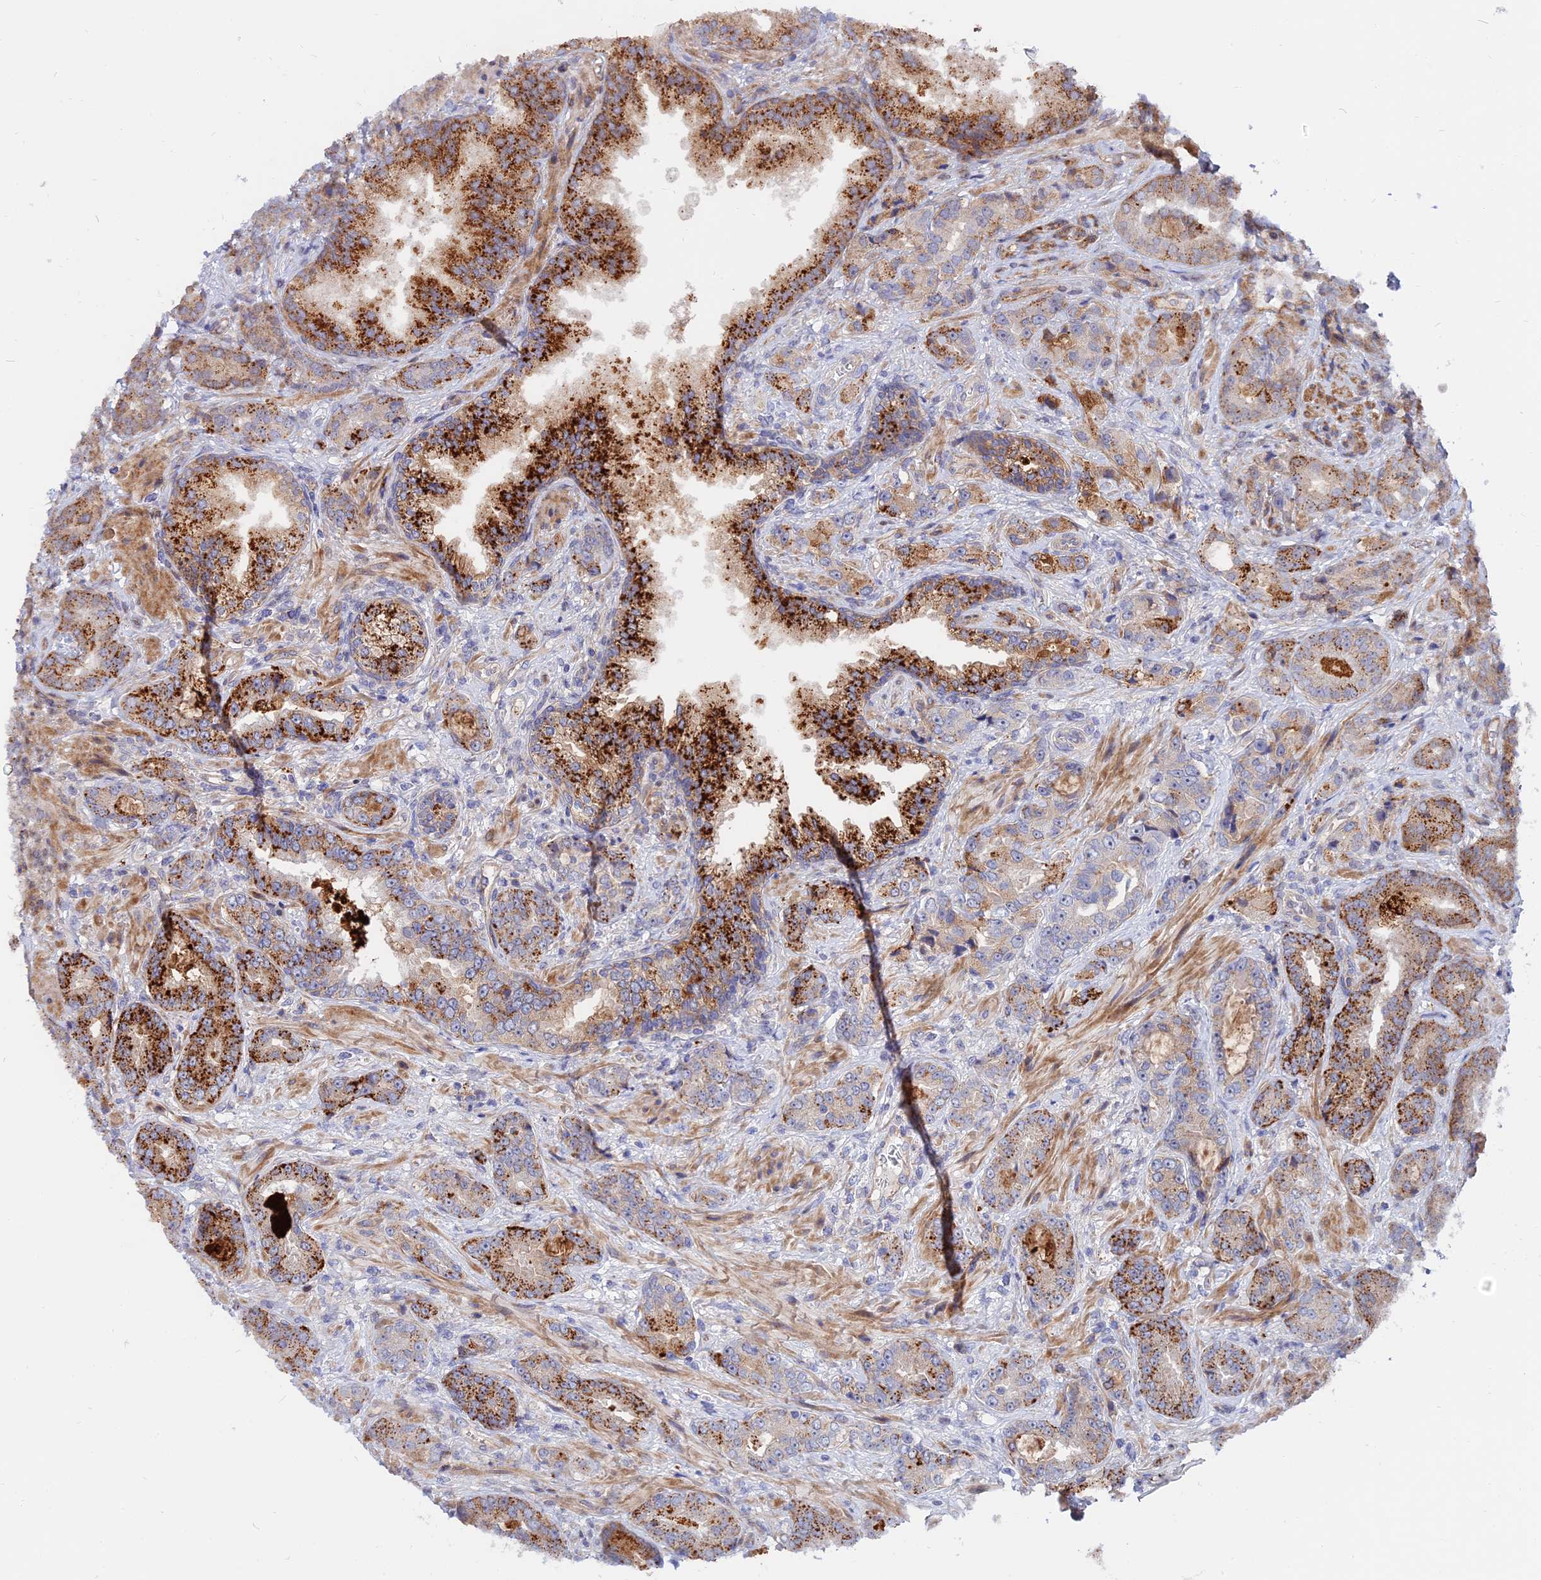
{"staining": {"intensity": "moderate", "quantity": ">75%", "location": "cytoplasmic/membranous"}, "tissue": "prostate cancer", "cell_type": "Tumor cells", "image_type": "cancer", "snomed": [{"axis": "morphology", "description": "Adenocarcinoma, High grade"}, {"axis": "topography", "description": "Prostate"}], "caption": "A brown stain shows moderate cytoplasmic/membranous positivity of a protein in high-grade adenocarcinoma (prostate) tumor cells.", "gene": "TRIM43B", "patient": {"sex": "male", "age": 71}}